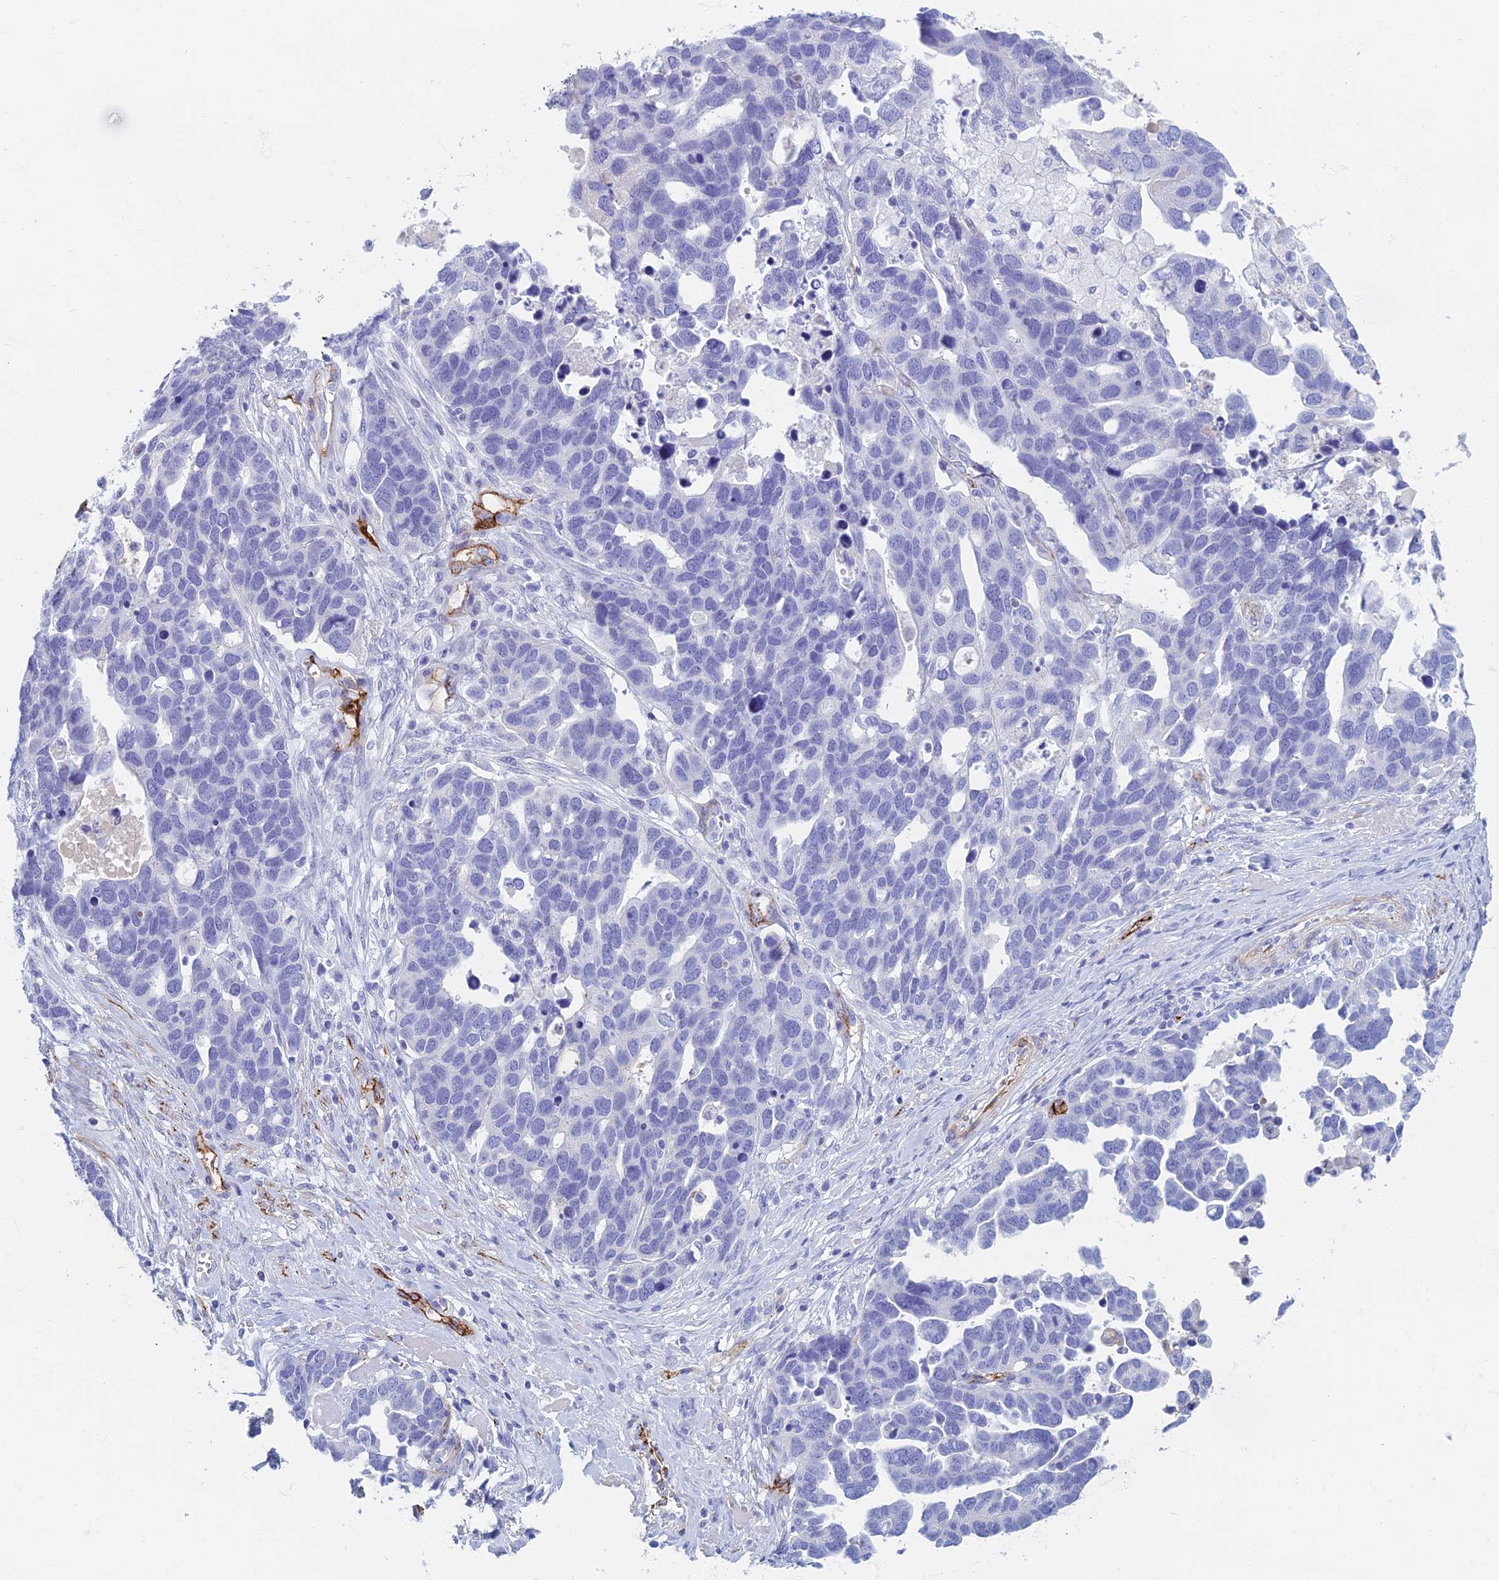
{"staining": {"intensity": "negative", "quantity": "none", "location": "none"}, "tissue": "ovarian cancer", "cell_type": "Tumor cells", "image_type": "cancer", "snomed": [{"axis": "morphology", "description": "Cystadenocarcinoma, serous, NOS"}, {"axis": "topography", "description": "Ovary"}], "caption": "A high-resolution histopathology image shows immunohistochemistry (IHC) staining of ovarian cancer, which demonstrates no significant staining in tumor cells.", "gene": "ETFRF1", "patient": {"sex": "female", "age": 54}}